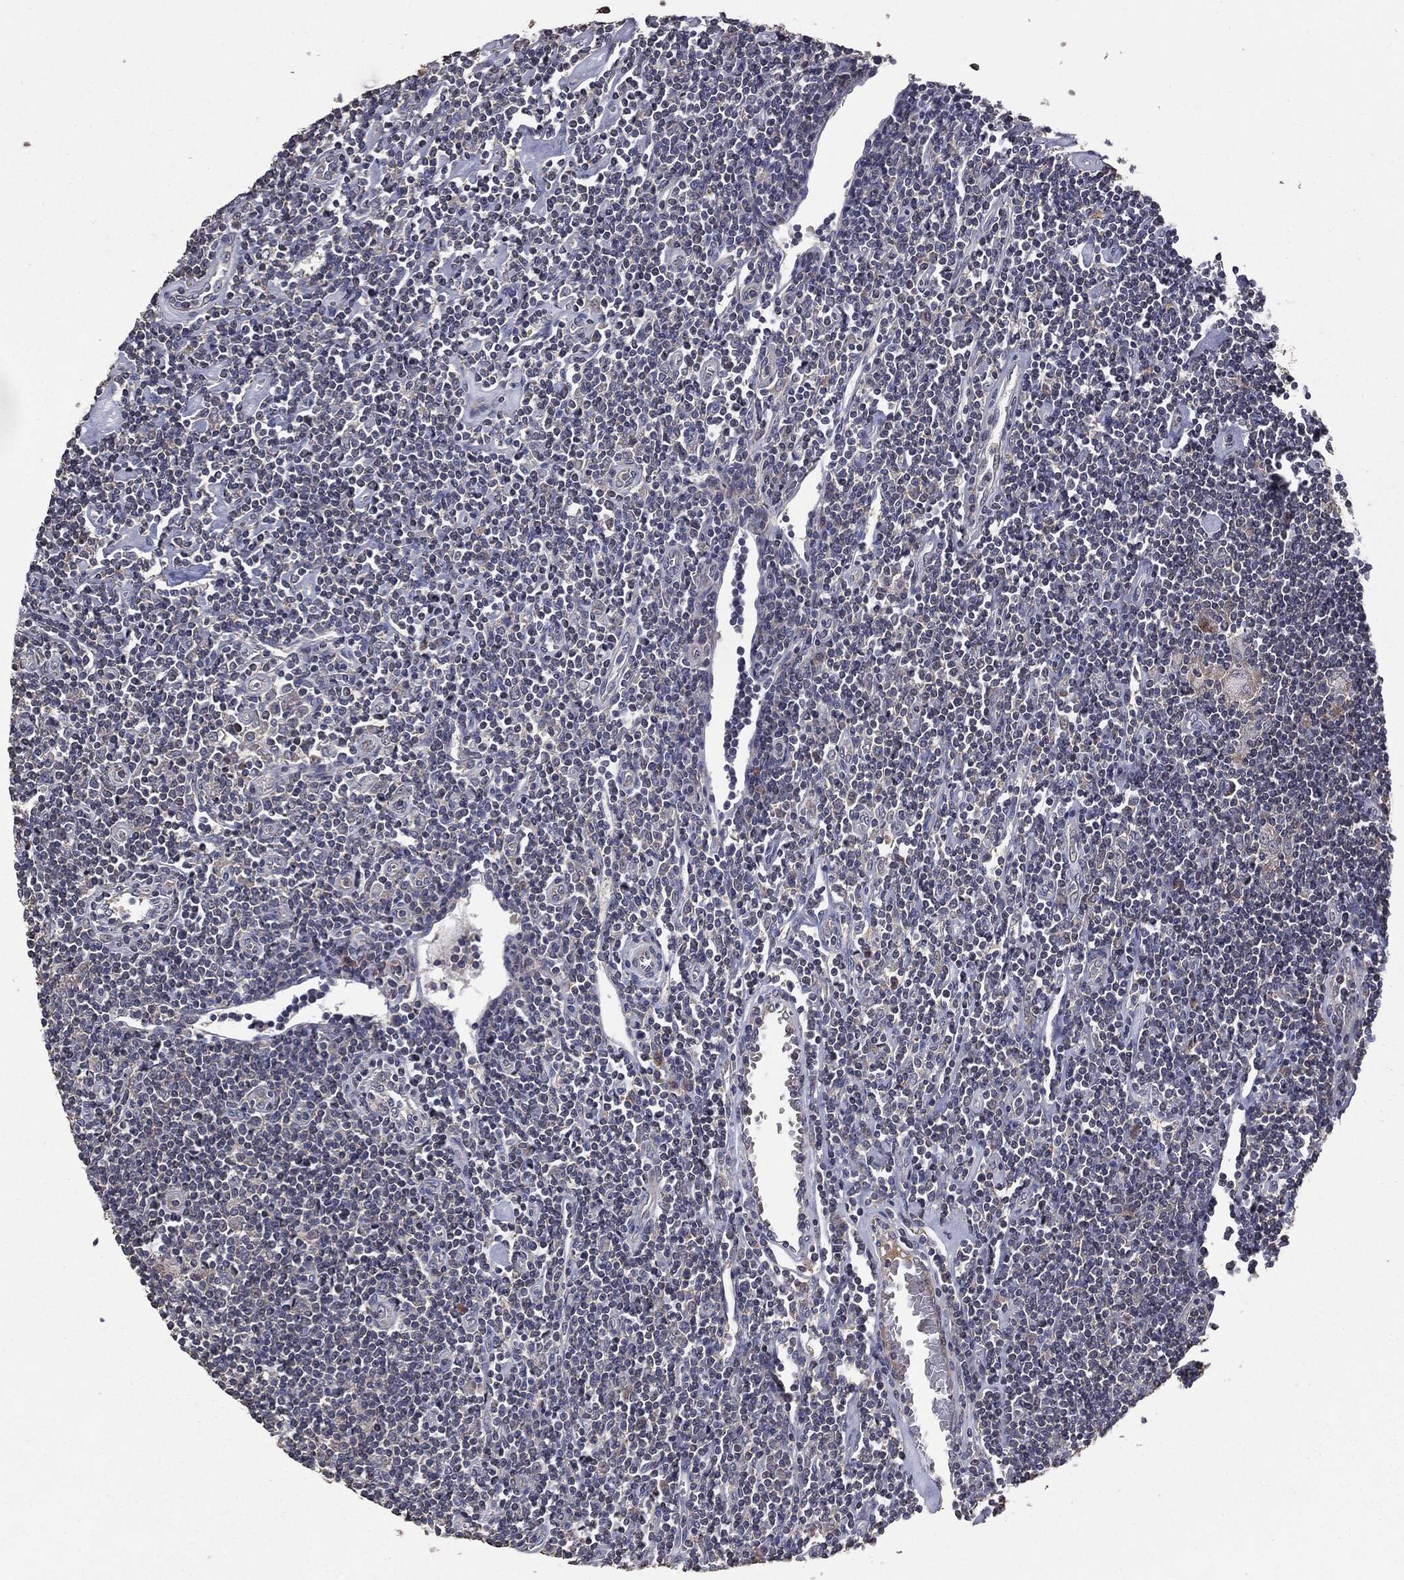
{"staining": {"intensity": "negative", "quantity": "none", "location": "none"}, "tissue": "lymphoma", "cell_type": "Tumor cells", "image_type": "cancer", "snomed": [{"axis": "morphology", "description": "Hodgkin's disease, NOS"}, {"axis": "topography", "description": "Lymph node"}], "caption": "High power microscopy image of an IHC micrograph of lymphoma, revealing no significant staining in tumor cells.", "gene": "MTOR", "patient": {"sex": "male", "age": 40}}